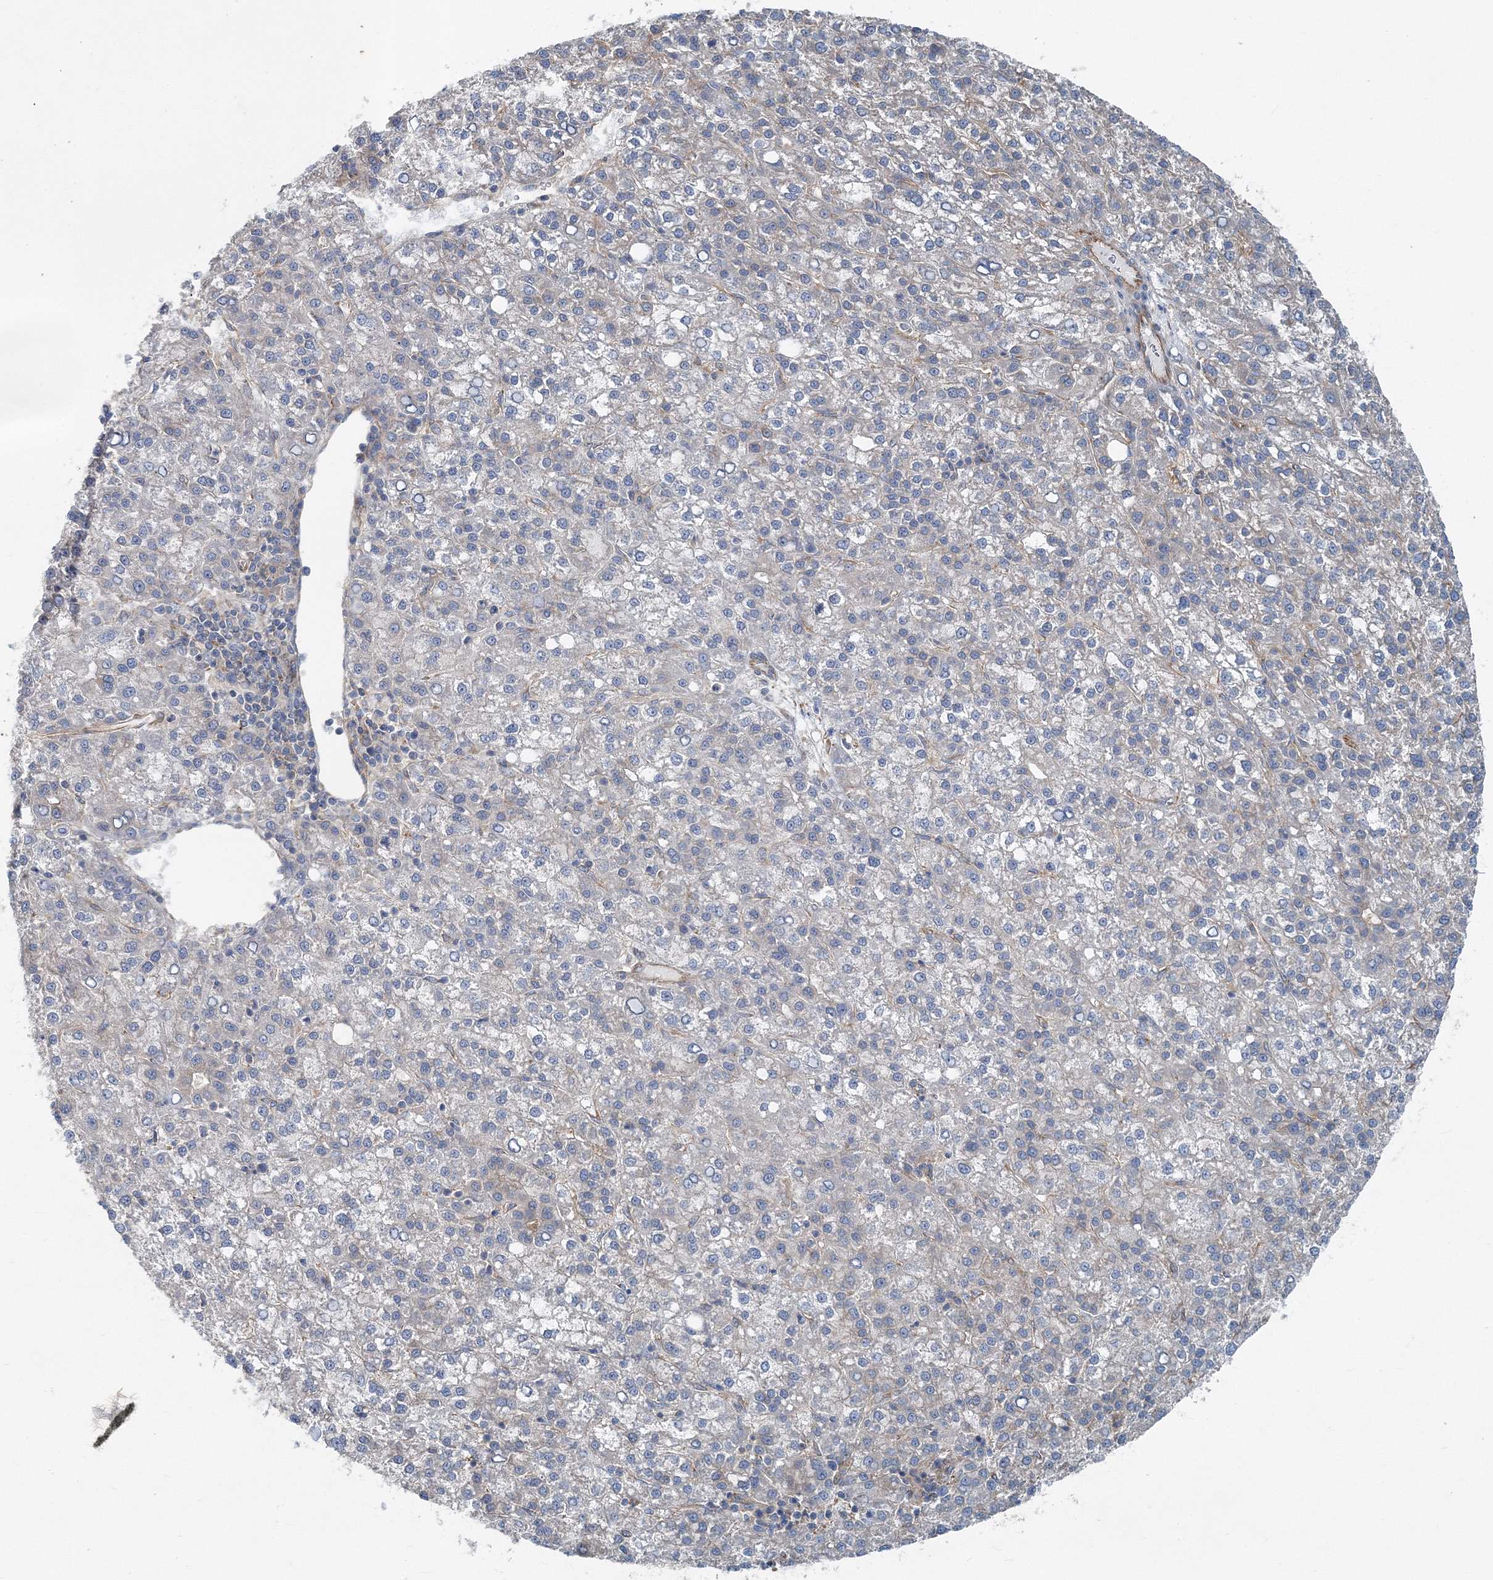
{"staining": {"intensity": "negative", "quantity": "none", "location": "none"}, "tissue": "liver cancer", "cell_type": "Tumor cells", "image_type": "cancer", "snomed": [{"axis": "morphology", "description": "Carcinoma, Hepatocellular, NOS"}, {"axis": "topography", "description": "Liver"}], "caption": "IHC histopathology image of neoplastic tissue: human liver hepatocellular carcinoma stained with DAB (3,3'-diaminobenzidine) exhibits no significant protein staining in tumor cells.", "gene": "MPHOSPH9", "patient": {"sex": "female", "age": 58}}